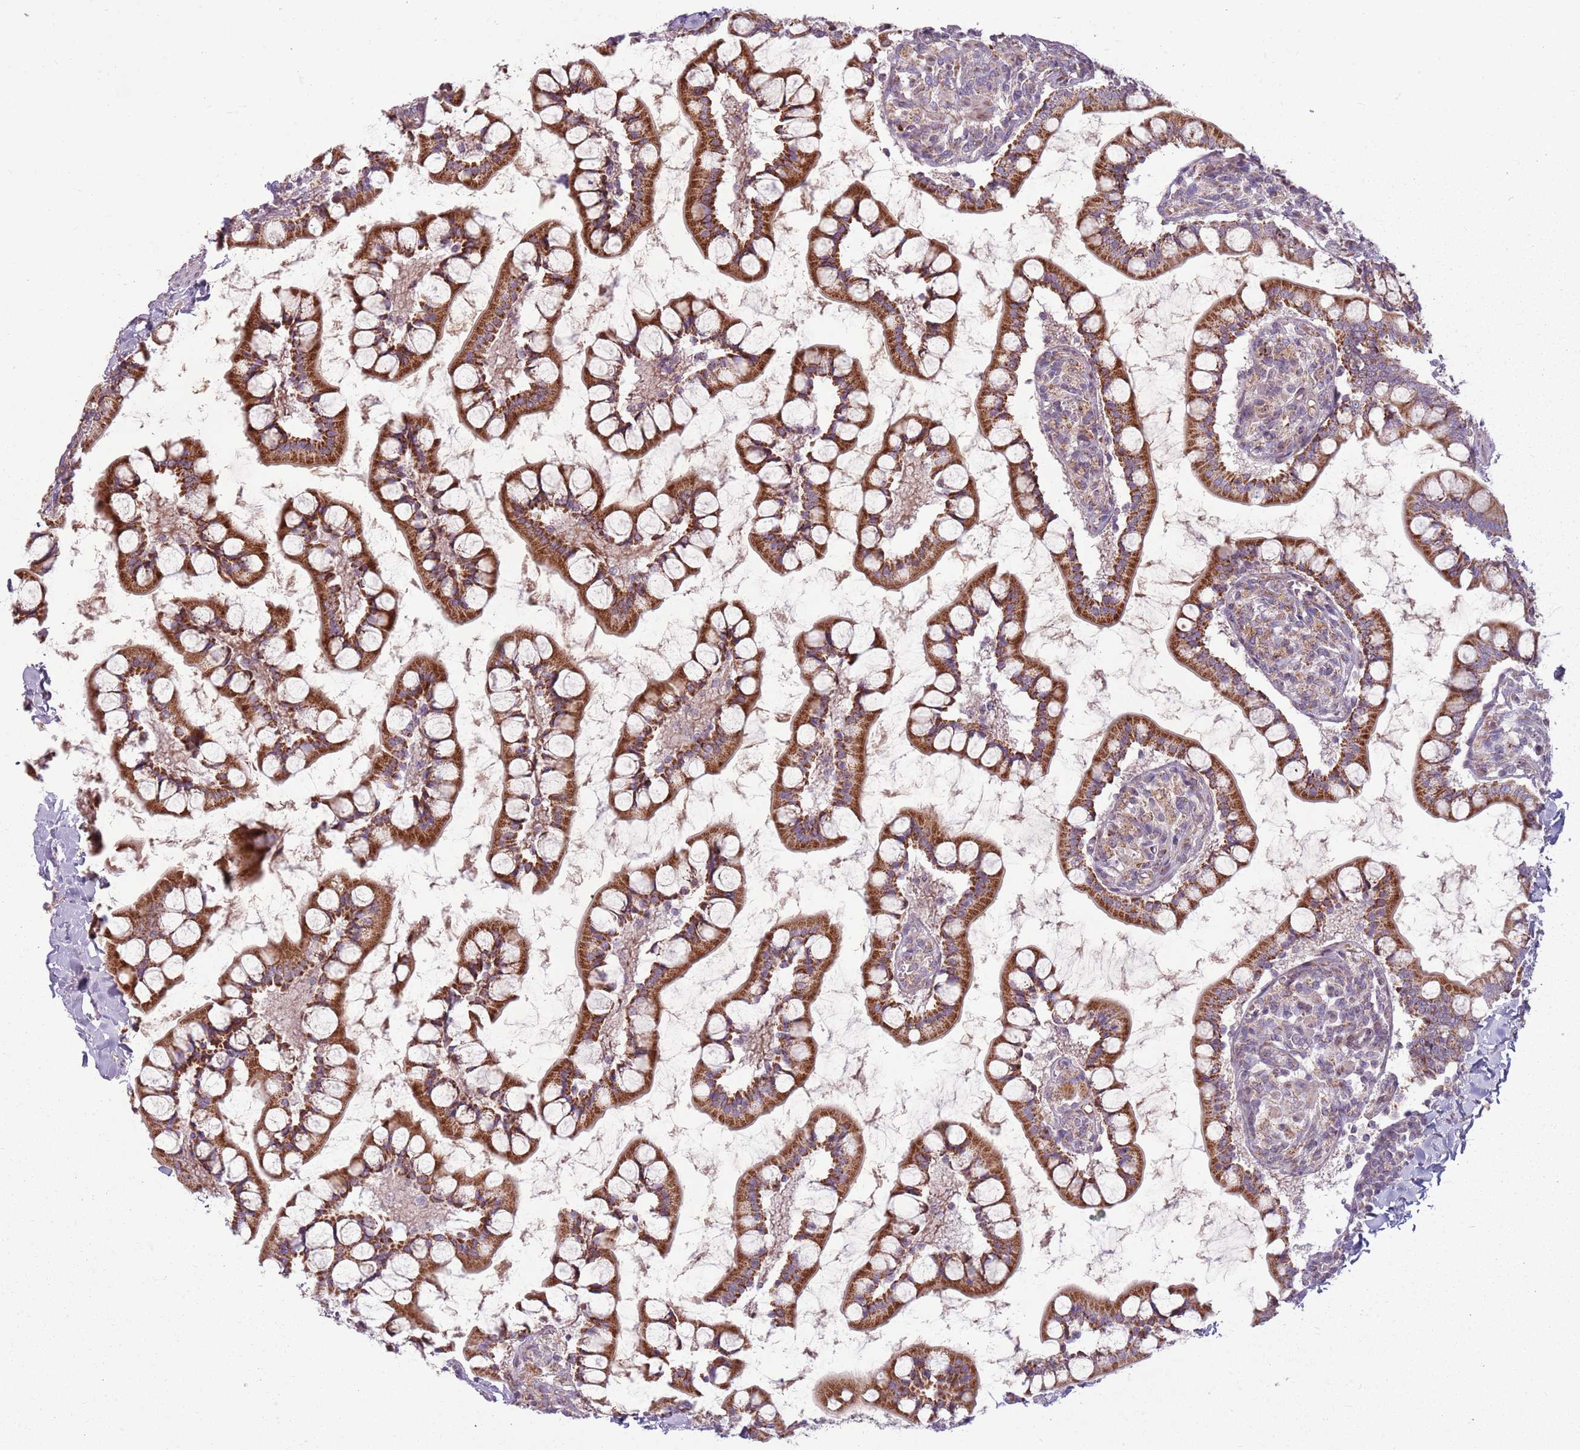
{"staining": {"intensity": "strong", "quantity": ">75%", "location": "cytoplasmic/membranous"}, "tissue": "small intestine", "cell_type": "Glandular cells", "image_type": "normal", "snomed": [{"axis": "morphology", "description": "Normal tissue, NOS"}, {"axis": "topography", "description": "Small intestine"}], "caption": "Immunohistochemistry (IHC) image of benign small intestine stained for a protein (brown), which shows high levels of strong cytoplasmic/membranous expression in approximately >75% of glandular cells.", "gene": "ZNF530", "patient": {"sex": "male", "age": 52}}